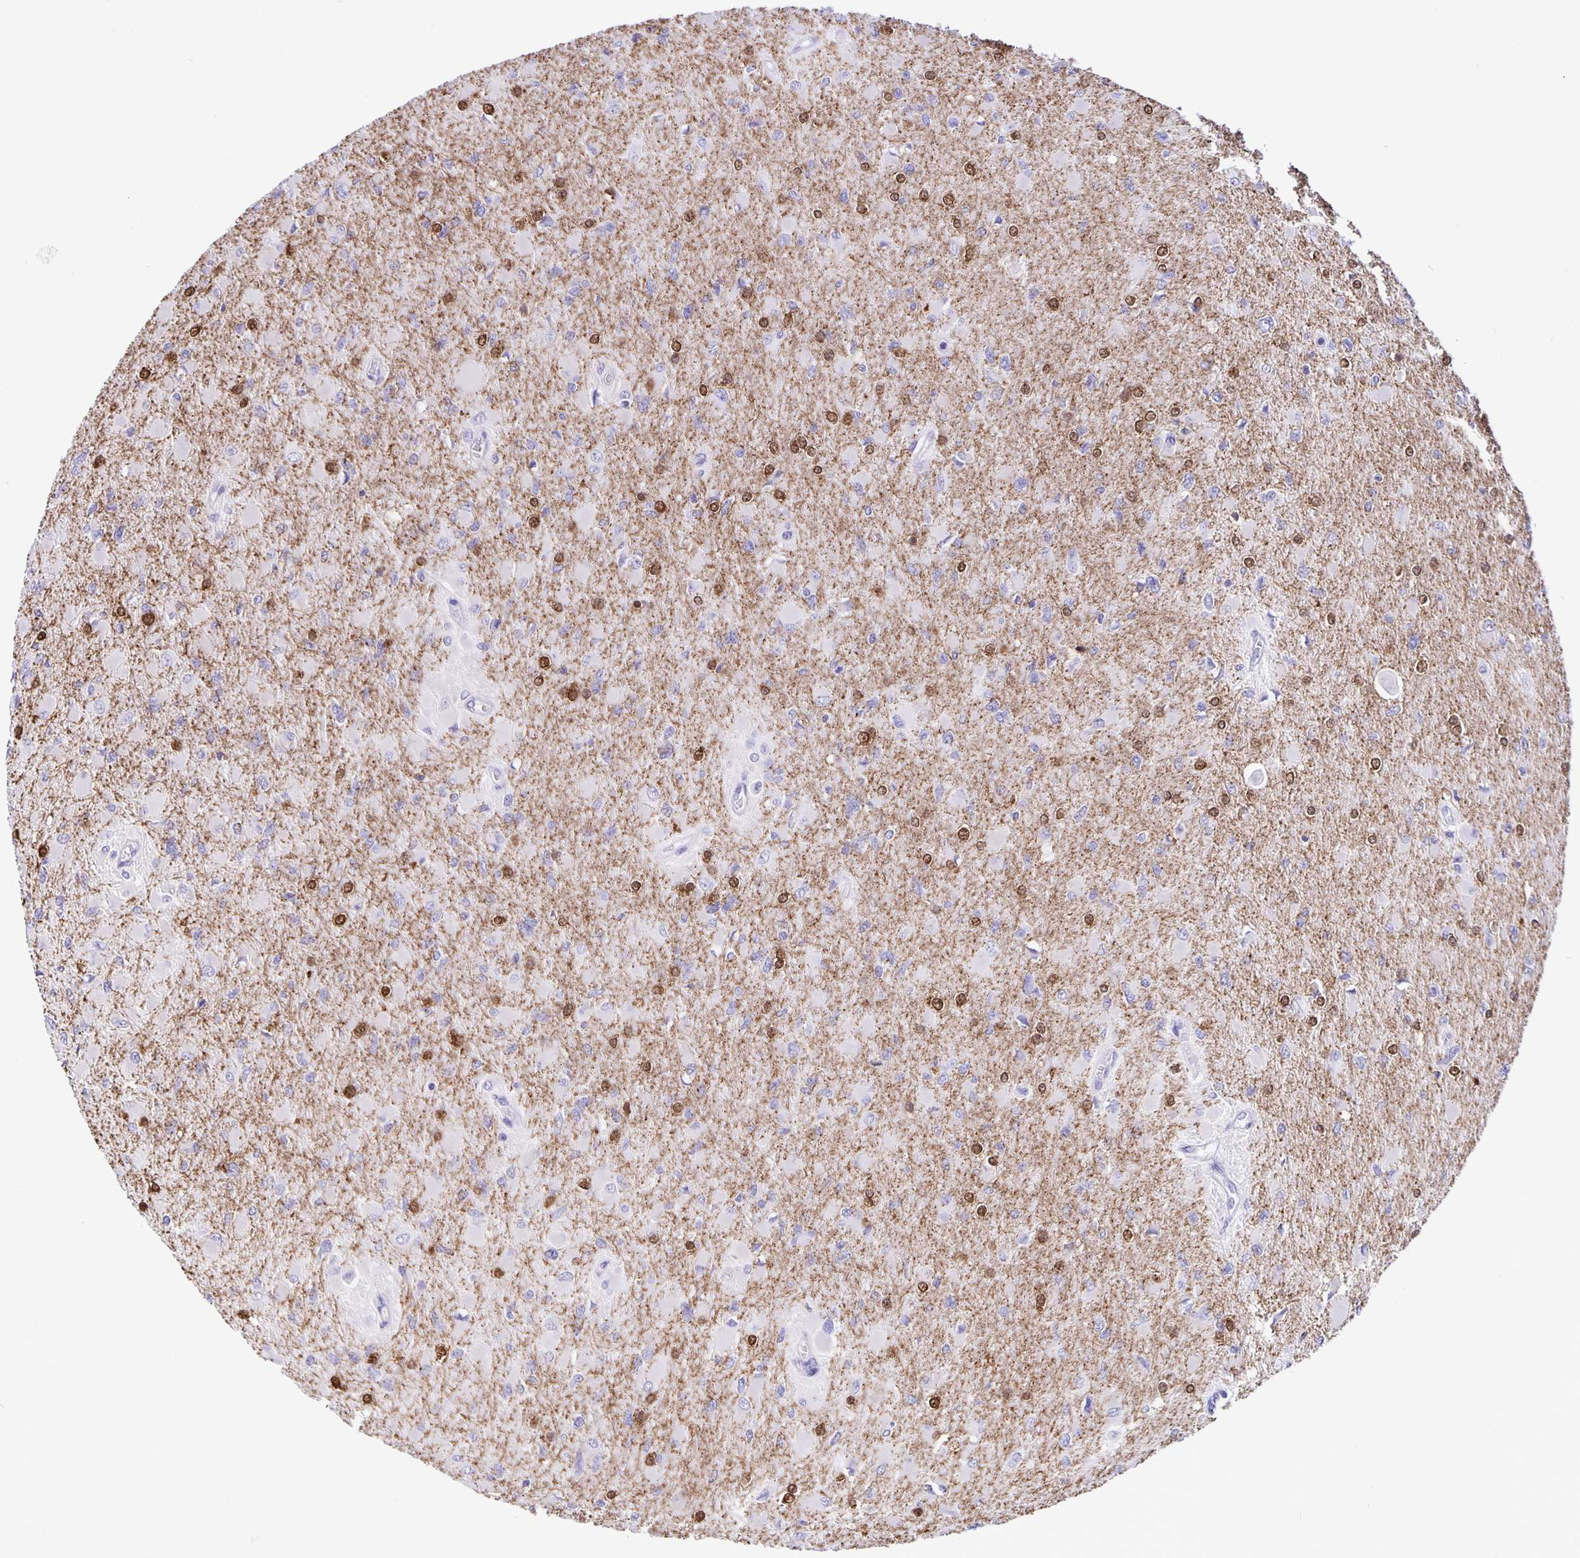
{"staining": {"intensity": "moderate", "quantity": "<25%", "location": "cytoplasmic/membranous,nuclear"}, "tissue": "glioma", "cell_type": "Tumor cells", "image_type": "cancer", "snomed": [{"axis": "morphology", "description": "Glioma, malignant, High grade"}, {"axis": "topography", "description": "Cerebral cortex"}], "caption": "Glioma stained with DAB (3,3'-diaminobenzidine) IHC shows low levels of moderate cytoplasmic/membranous and nuclear staining in approximately <25% of tumor cells.", "gene": "ERMN", "patient": {"sex": "female", "age": 36}}